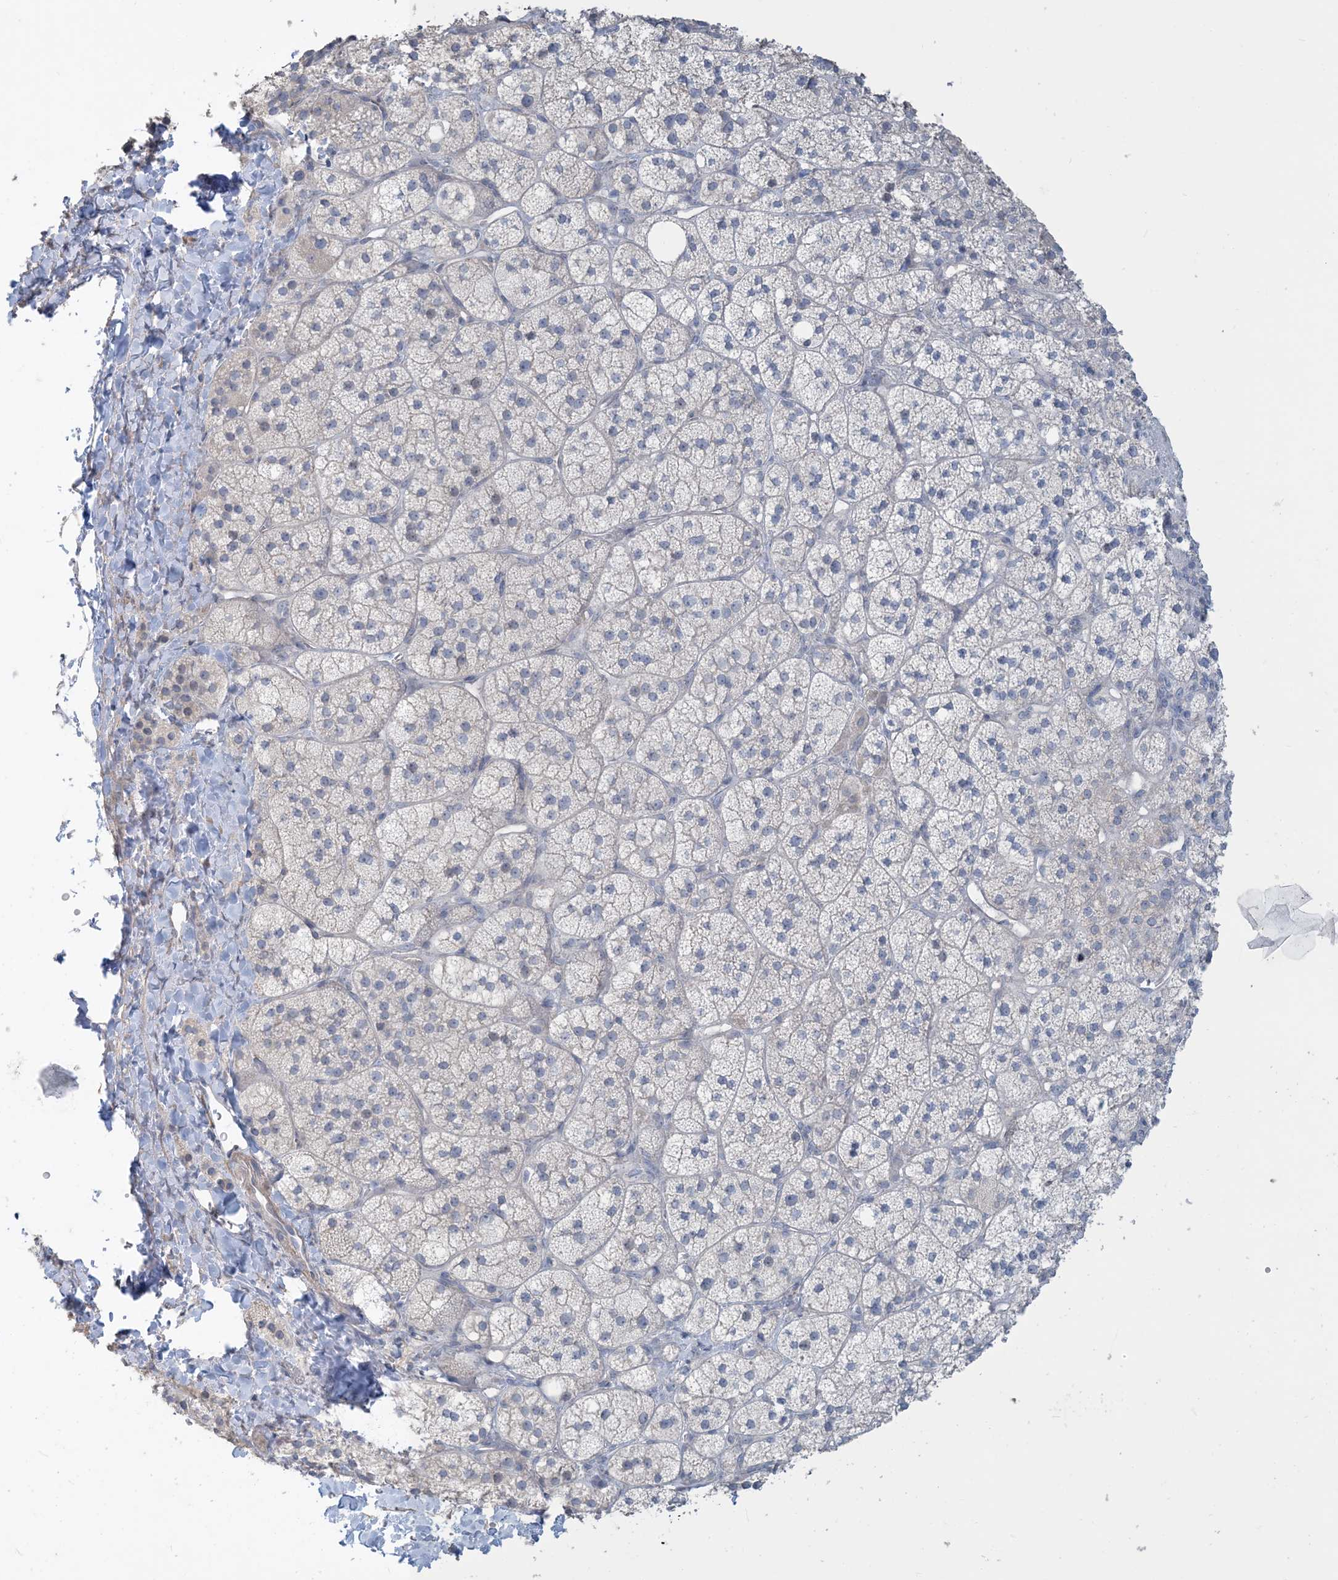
{"staining": {"intensity": "negative", "quantity": "none", "location": "none"}, "tissue": "adrenal gland", "cell_type": "Glandular cells", "image_type": "normal", "snomed": [{"axis": "morphology", "description": "Normal tissue, NOS"}, {"axis": "topography", "description": "Adrenal gland"}], "caption": "This is a image of IHC staining of benign adrenal gland, which shows no staining in glandular cells.", "gene": "NPHS2", "patient": {"sex": "male", "age": 61}}